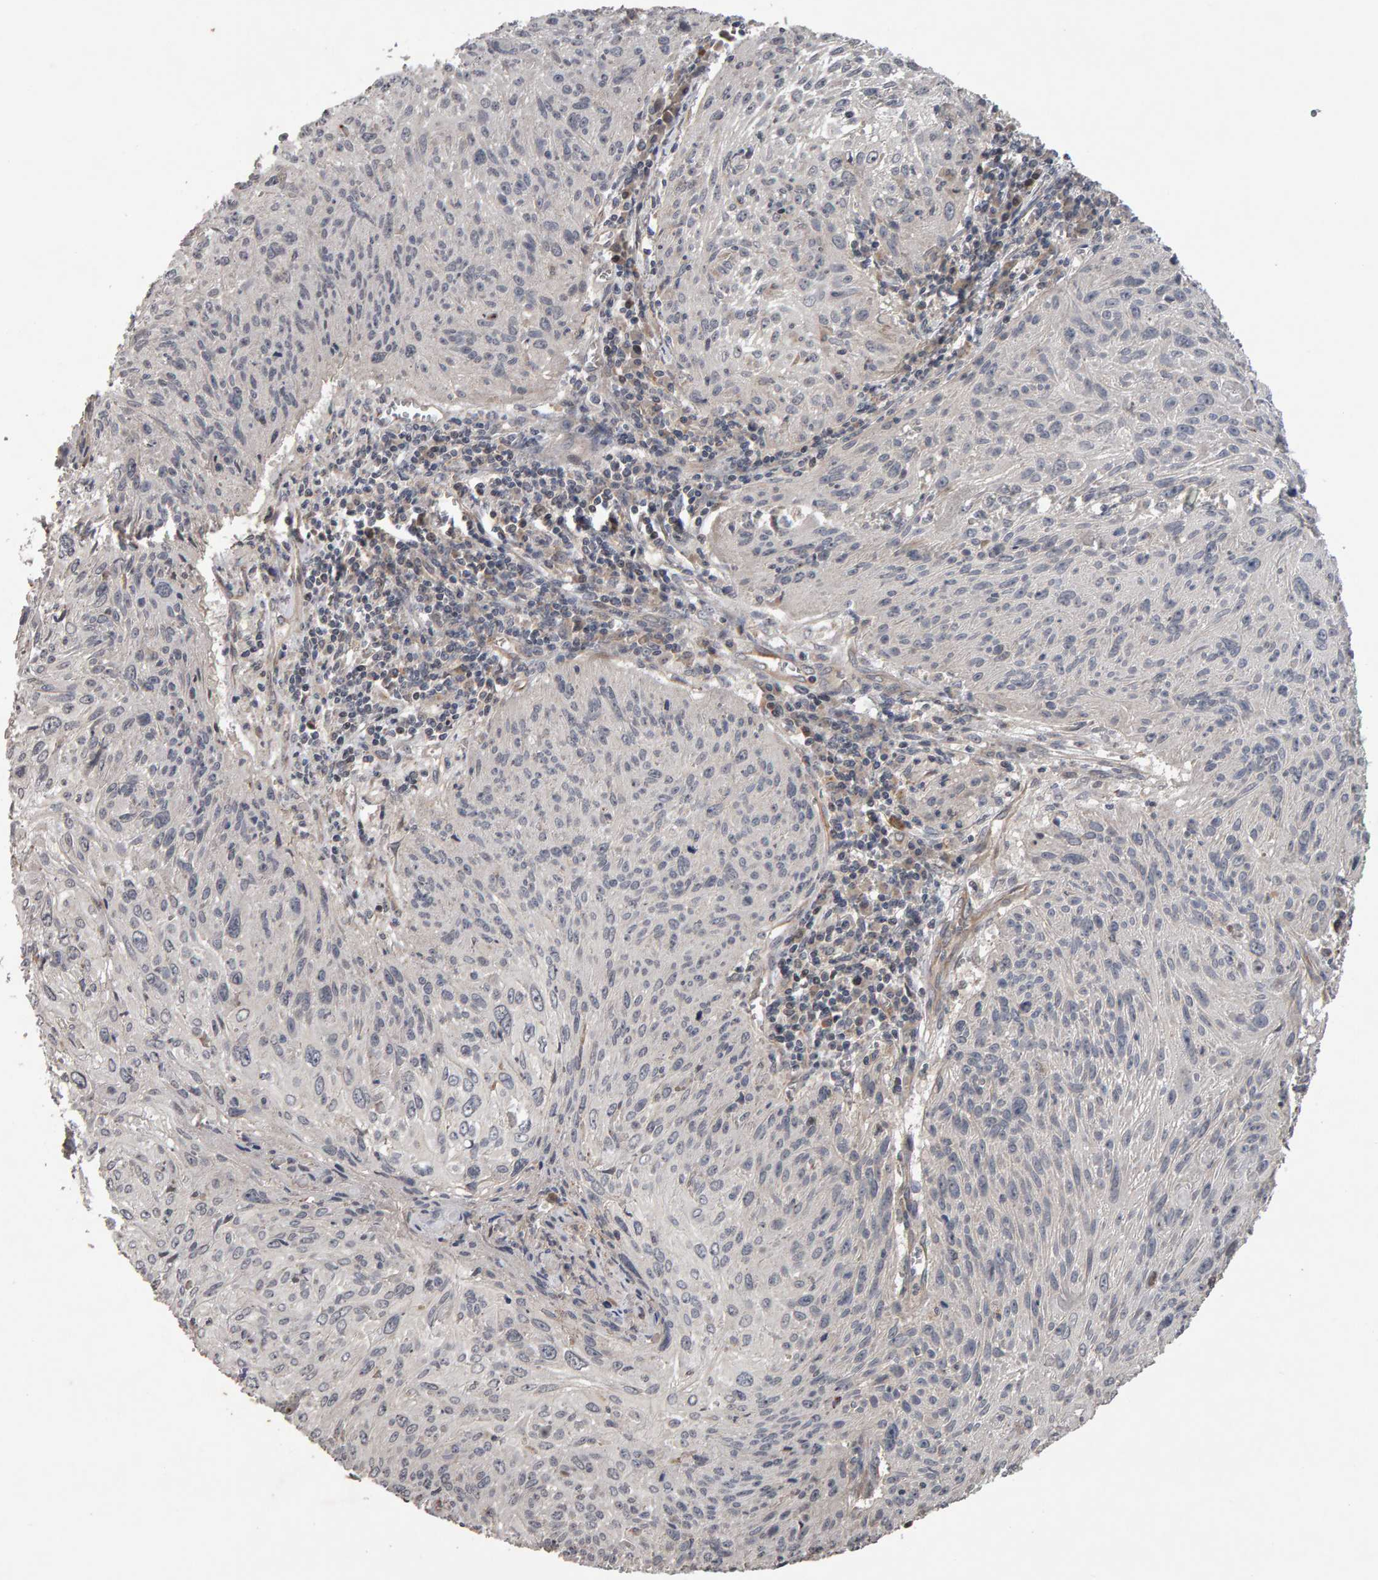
{"staining": {"intensity": "negative", "quantity": "none", "location": "none"}, "tissue": "cervical cancer", "cell_type": "Tumor cells", "image_type": "cancer", "snomed": [{"axis": "morphology", "description": "Squamous cell carcinoma, NOS"}, {"axis": "topography", "description": "Cervix"}], "caption": "DAB immunohistochemical staining of cervical squamous cell carcinoma shows no significant staining in tumor cells.", "gene": "COASY", "patient": {"sex": "female", "age": 51}}